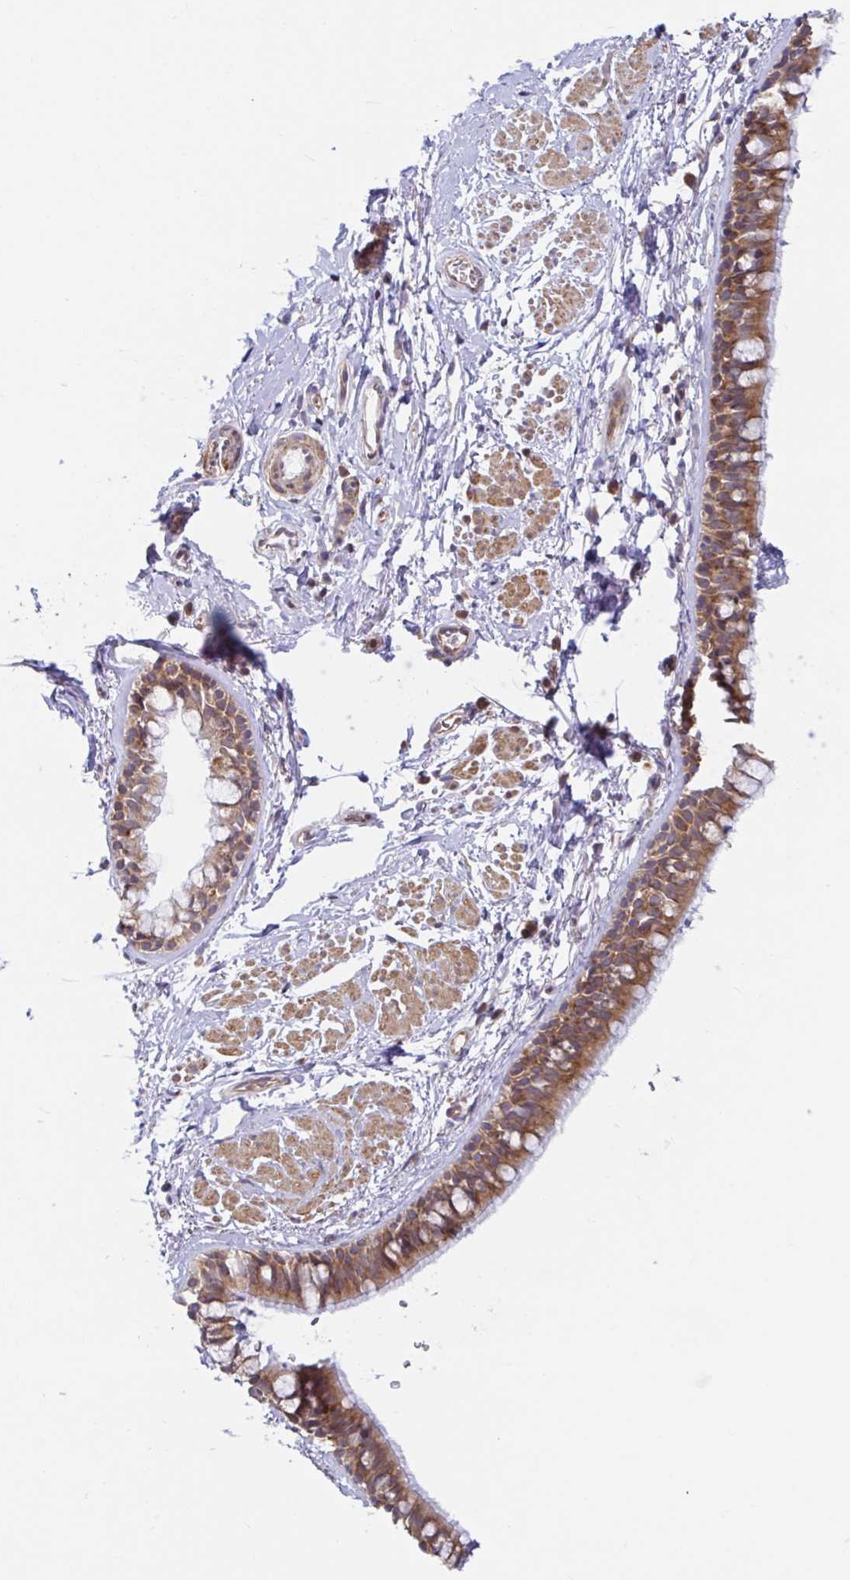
{"staining": {"intensity": "moderate", "quantity": ">75%", "location": "cytoplasmic/membranous"}, "tissue": "bronchus", "cell_type": "Respiratory epithelial cells", "image_type": "normal", "snomed": [{"axis": "morphology", "description": "Normal tissue, NOS"}, {"axis": "topography", "description": "Lymph node"}, {"axis": "topography", "description": "Cartilage tissue"}, {"axis": "topography", "description": "Bronchus"}], "caption": "Immunohistochemical staining of benign human bronchus displays >75% levels of moderate cytoplasmic/membranous protein expression in about >75% of respiratory epithelial cells. (DAB = brown stain, brightfield microscopy at high magnification).", "gene": "LARP1", "patient": {"sex": "female", "age": 70}}